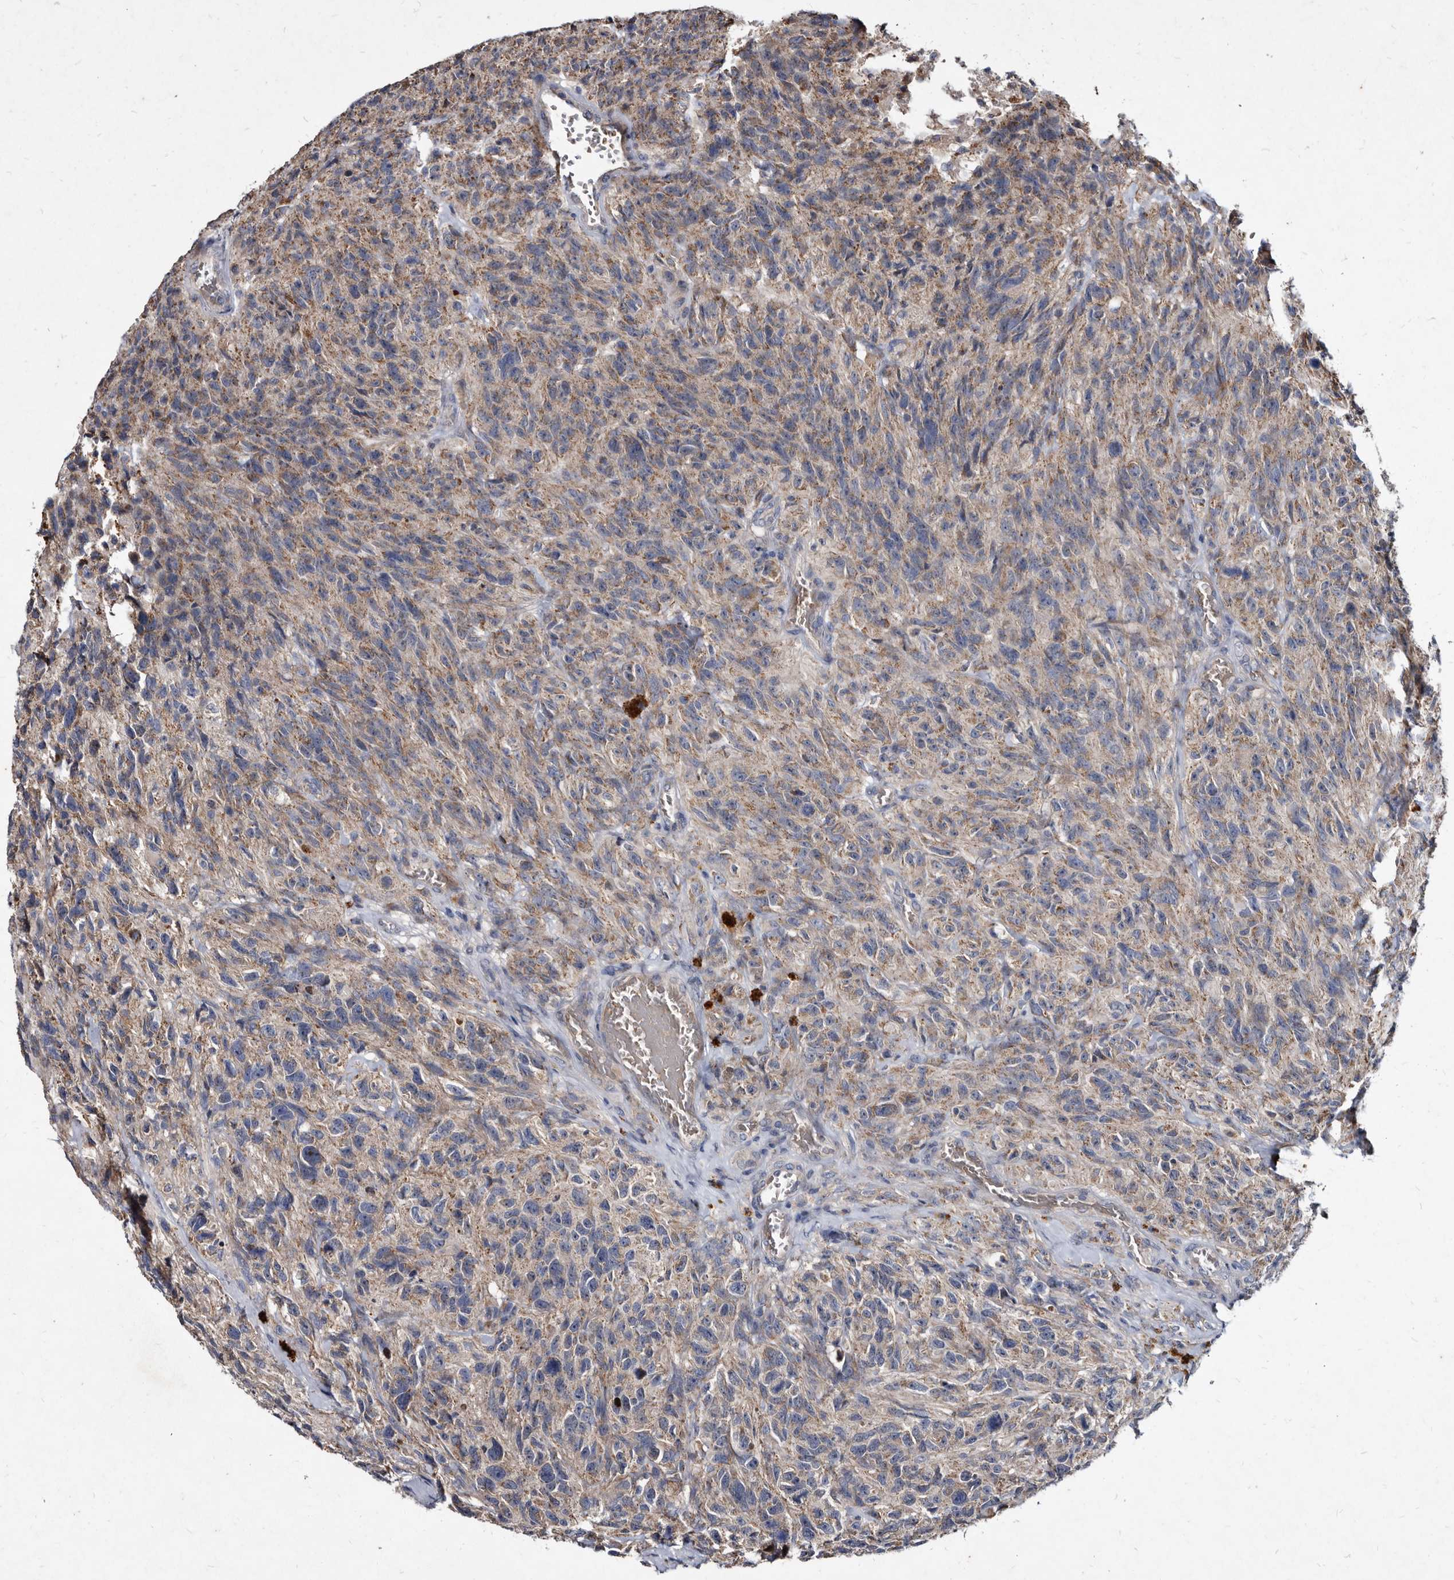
{"staining": {"intensity": "weak", "quantity": "25%-75%", "location": "cytoplasmic/membranous"}, "tissue": "glioma", "cell_type": "Tumor cells", "image_type": "cancer", "snomed": [{"axis": "morphology", "description": "Glioma, malignant, High grade"}, {"axis": "topography", "description": "Brain"}], "caption": "Tumor cells demonstrate weak cytoplasmic/membranous staining in about 25%-75% of cells in malignant high-grade glioma.", "gene": "YPEL3", "patient": {"sex": "male", "age": 69}}